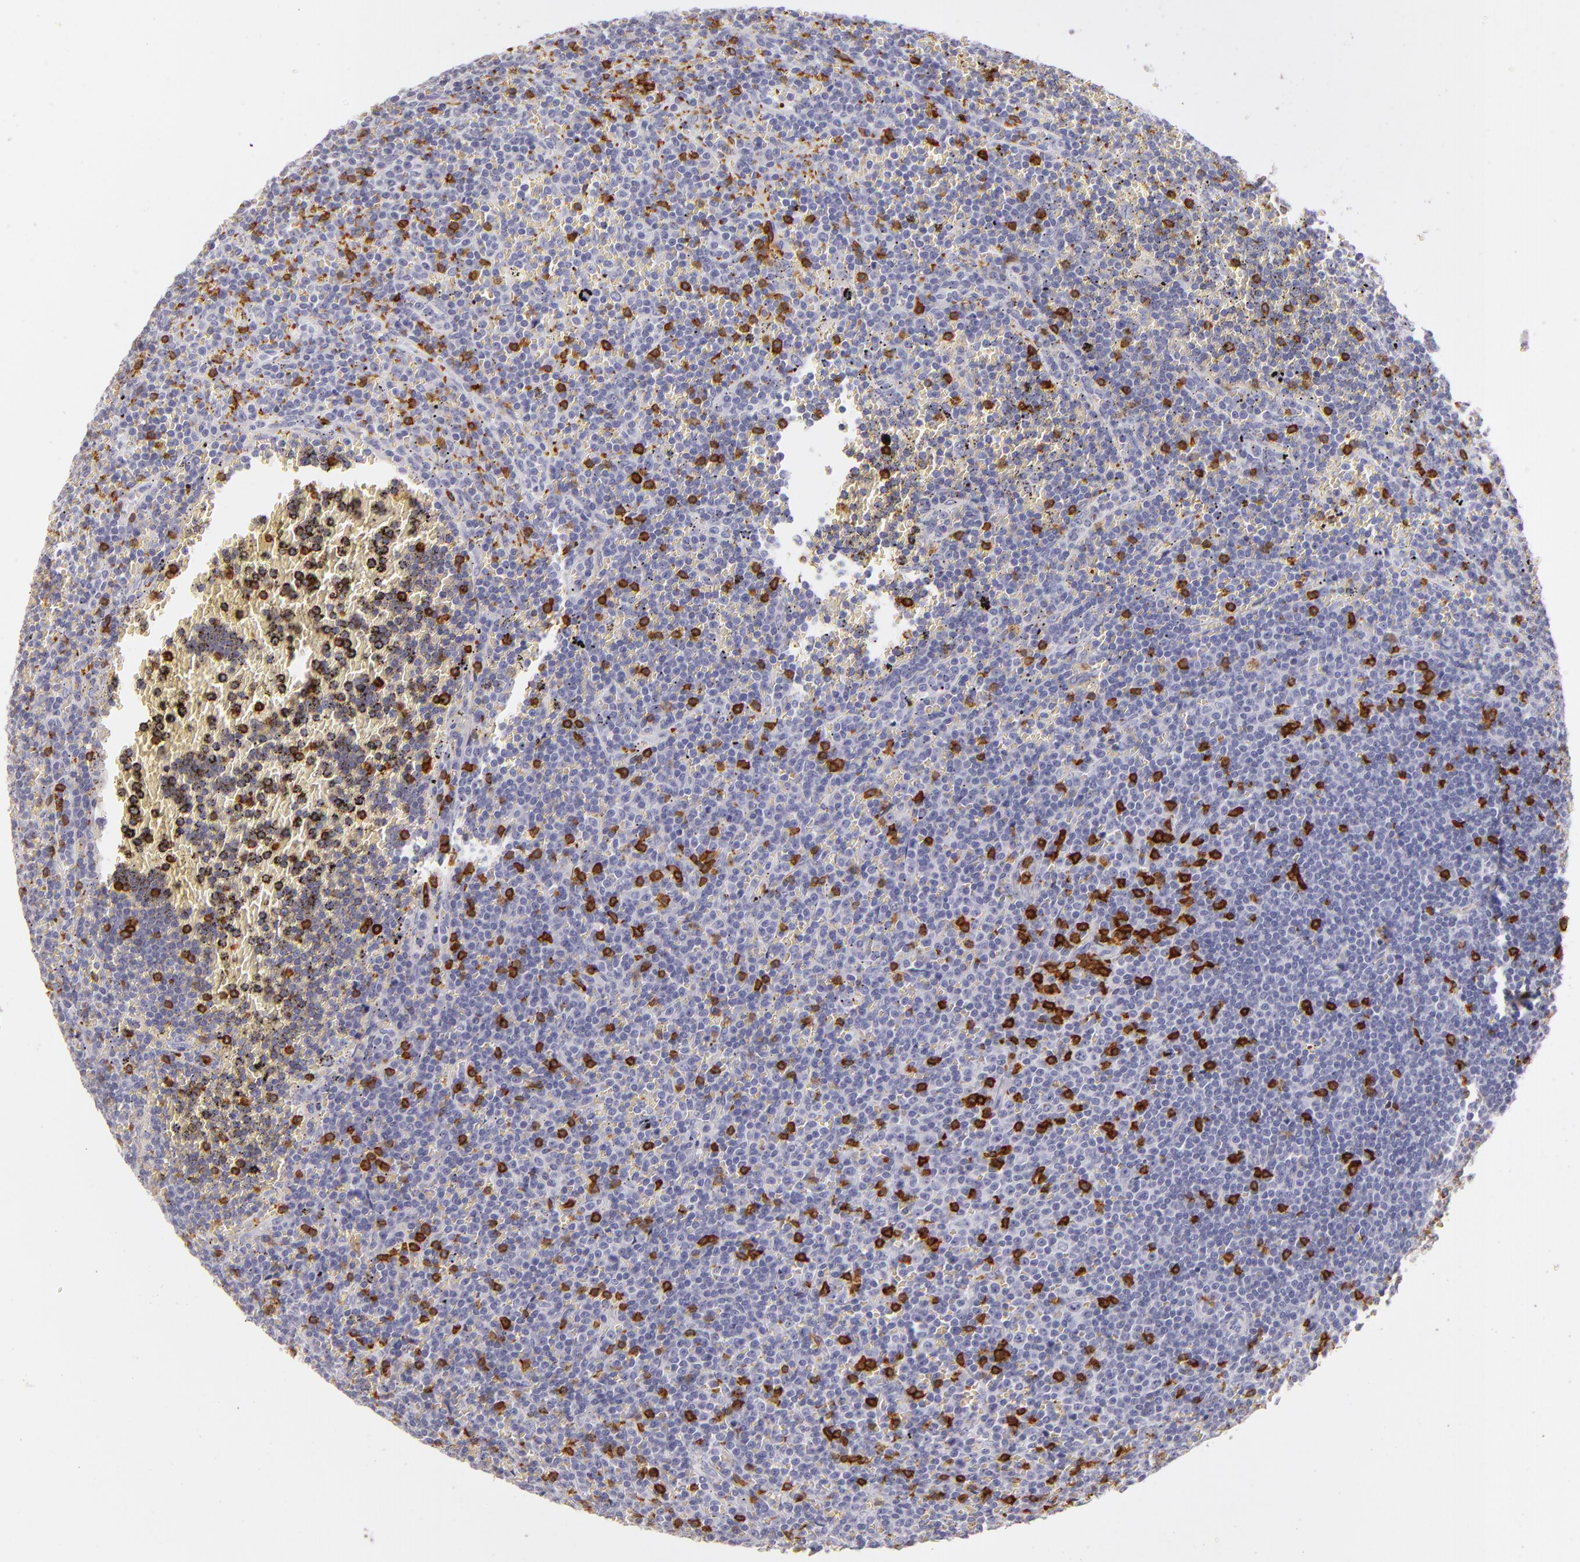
{"staining": {"intensity": "strong", "quantity": "<25%", "location": "nuclear"}, "tissue": "lymphoma", "cell_type": "Tumor cells", "image_type": "cancer", "snomed": [{"axis": "morphology", "description": "Malignant lymphoma, non-Hodgkin's type, Low grade"}, {"axis": "topography", "description": "Spleen"}], "caption": "This is an image of immunohistochemistry staining of lymphoma, which shows strong expression in the nuclear of tumor cells.", "gene": "LAT", "patient": {"sex": "male", "age": 80}}